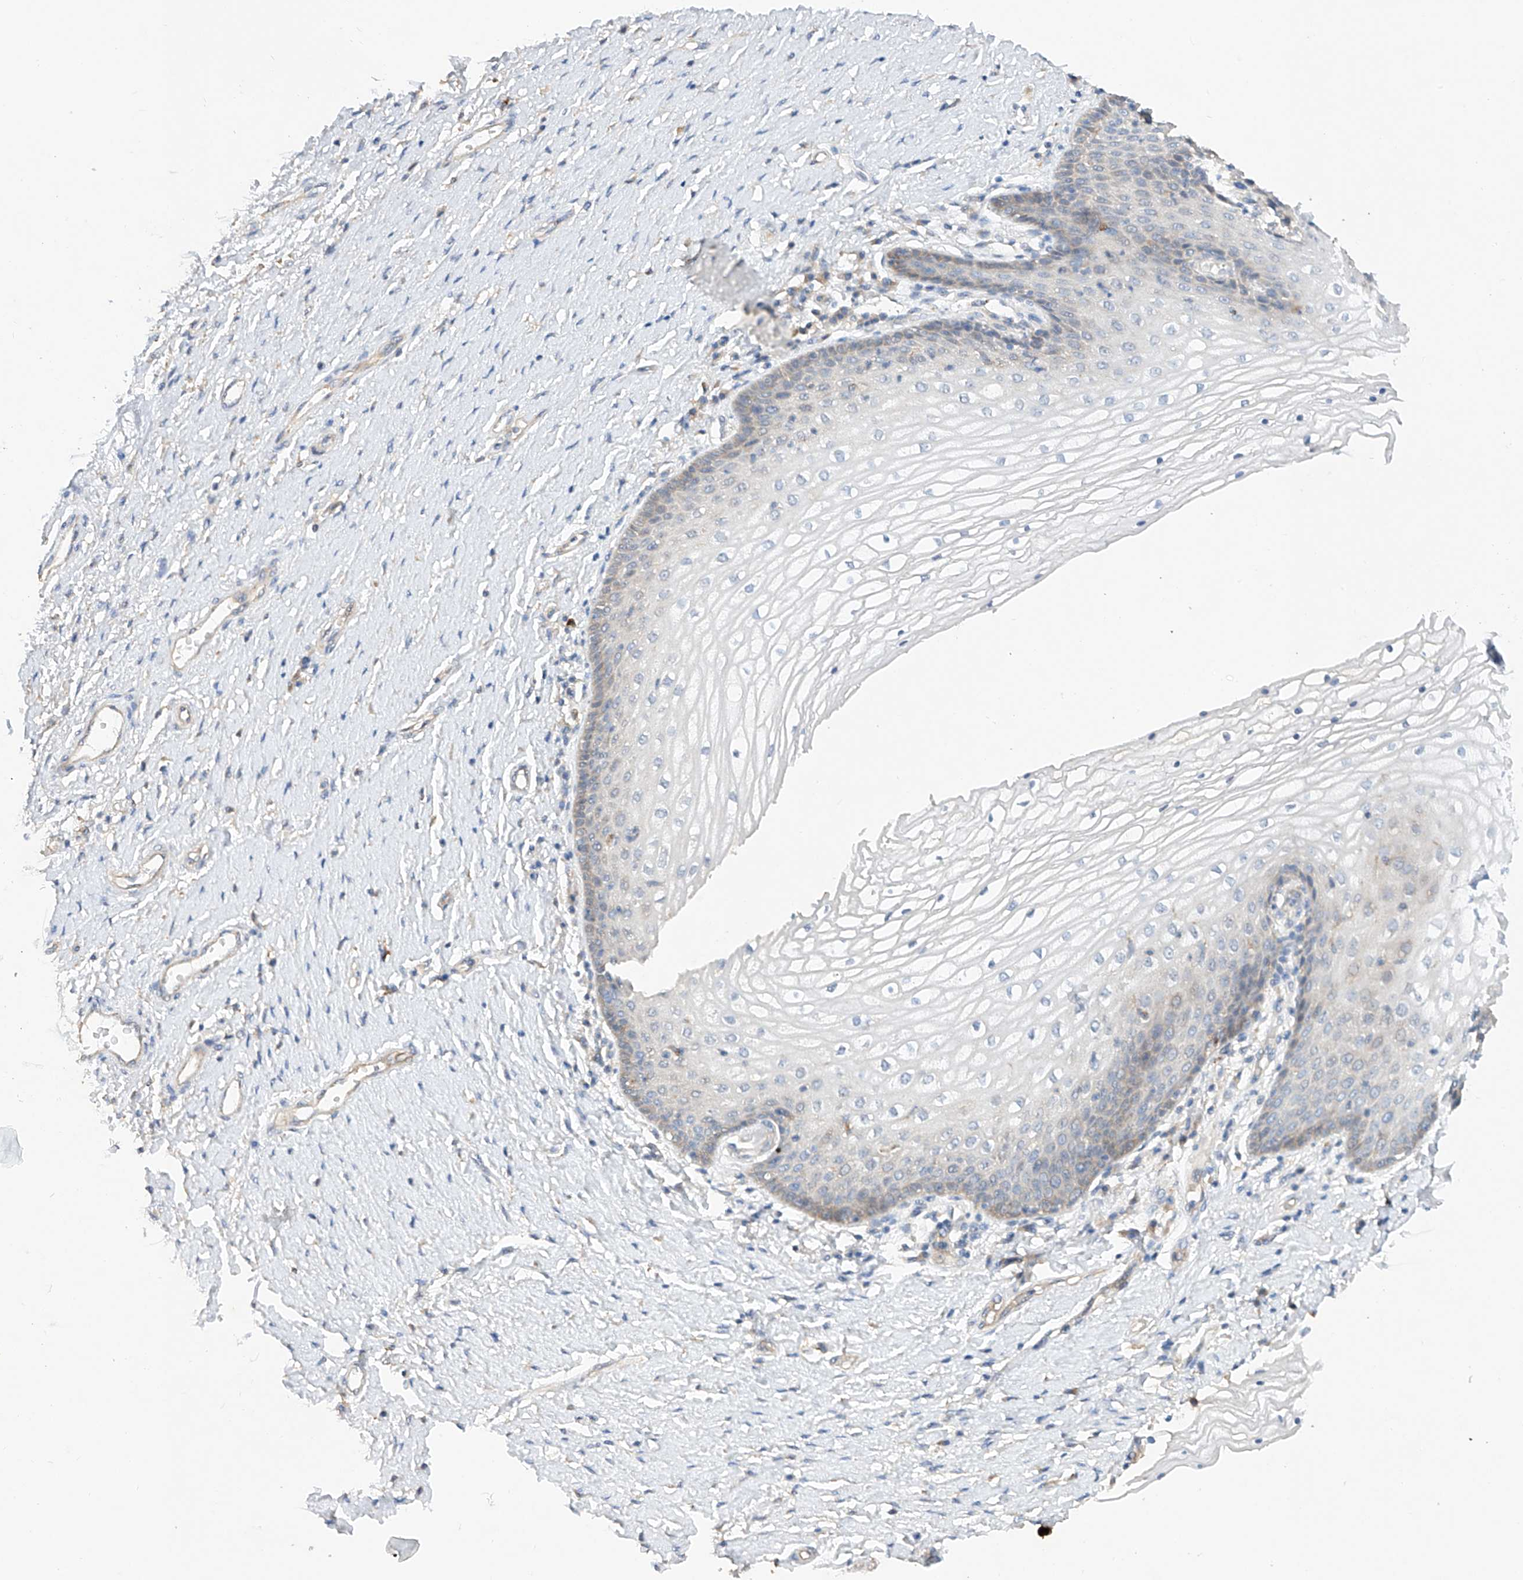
{"staining": {"intensity": "weak", "quantity": "<25%", "location": "cytoplasmic/membranous"}, "tissue": "vagina", "cell_type": "Squamous epithelial cells", "image_type": "normal", "snomed": [{"axis": "morphology", "description": "Normal tissue, NOS"}, {"axis": "topography", "description": "Vagina"}], "caption": "High magnification brightfield microscopy of unremarkable vagina stained with DAB (3,3'-diaminobenzidine) (brown) and counterstained with hematoxylin (blue): squamous epithelial cells show no significant staining.", "gene": "AMD1", "patient": {"sex": "female", "age": 60}}